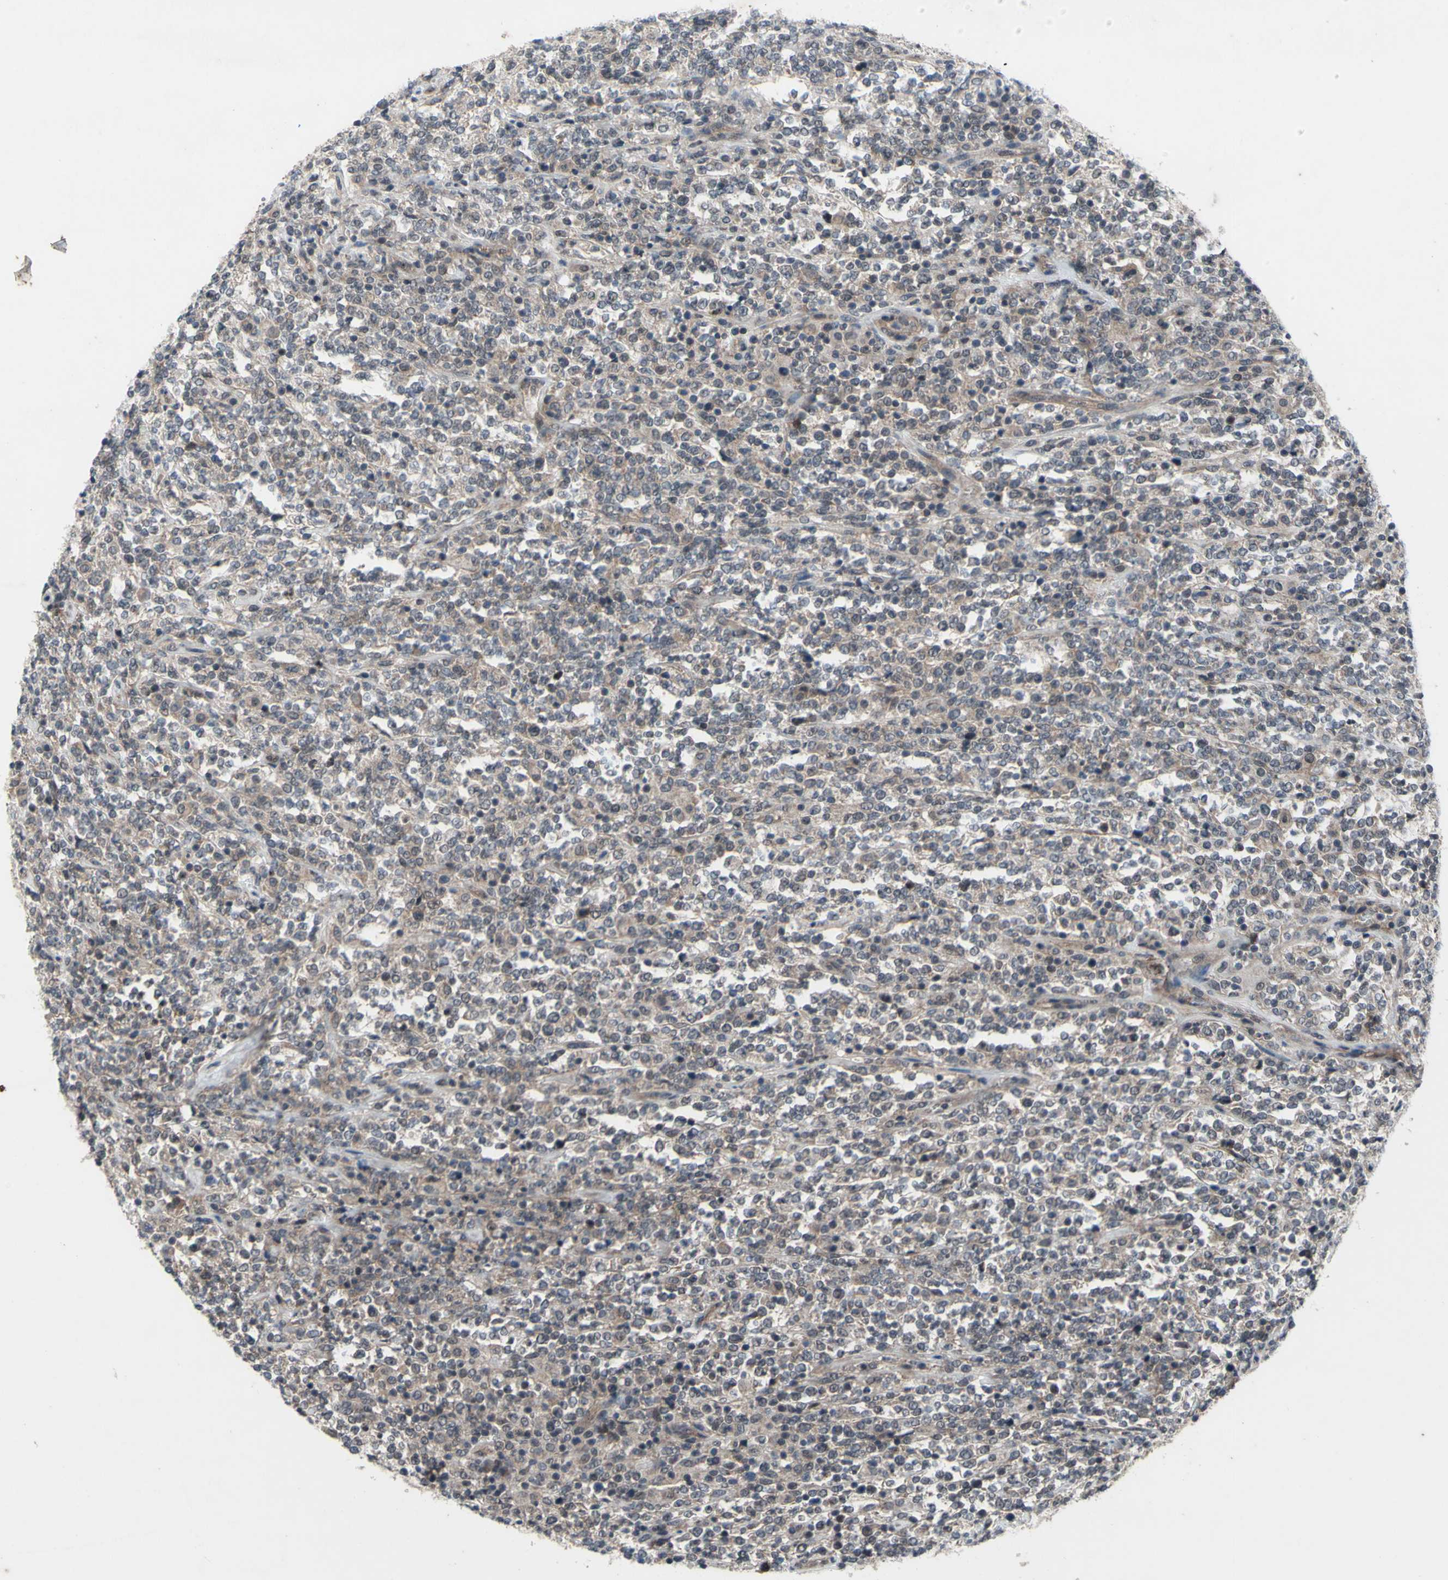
{"staining": {"intensity": "negative", "quantity": "none", "location": "none"}, "tissue": "lymphoma", "cell_type": "Tumor cells", "image_type": "cancer", "snomed": [{"axis": "morphology", "description": "Malignant lymphoma, non-Hodgkin's type, High grade"}, {"axis": "topography", "description": "Soft tissue"}], "caption": "Immunohistochemistry (IHC) of lymphoma demonstrates no positivity in tumor cells. (Stains: DAB (3,3'-diaminobenzidine) IHC with hematoxylin counter stain, Microscopy: brightfield microscopy at high magnification).", "gene": "TRDMT1", "patient": {"sex": "male", "age": 18}}